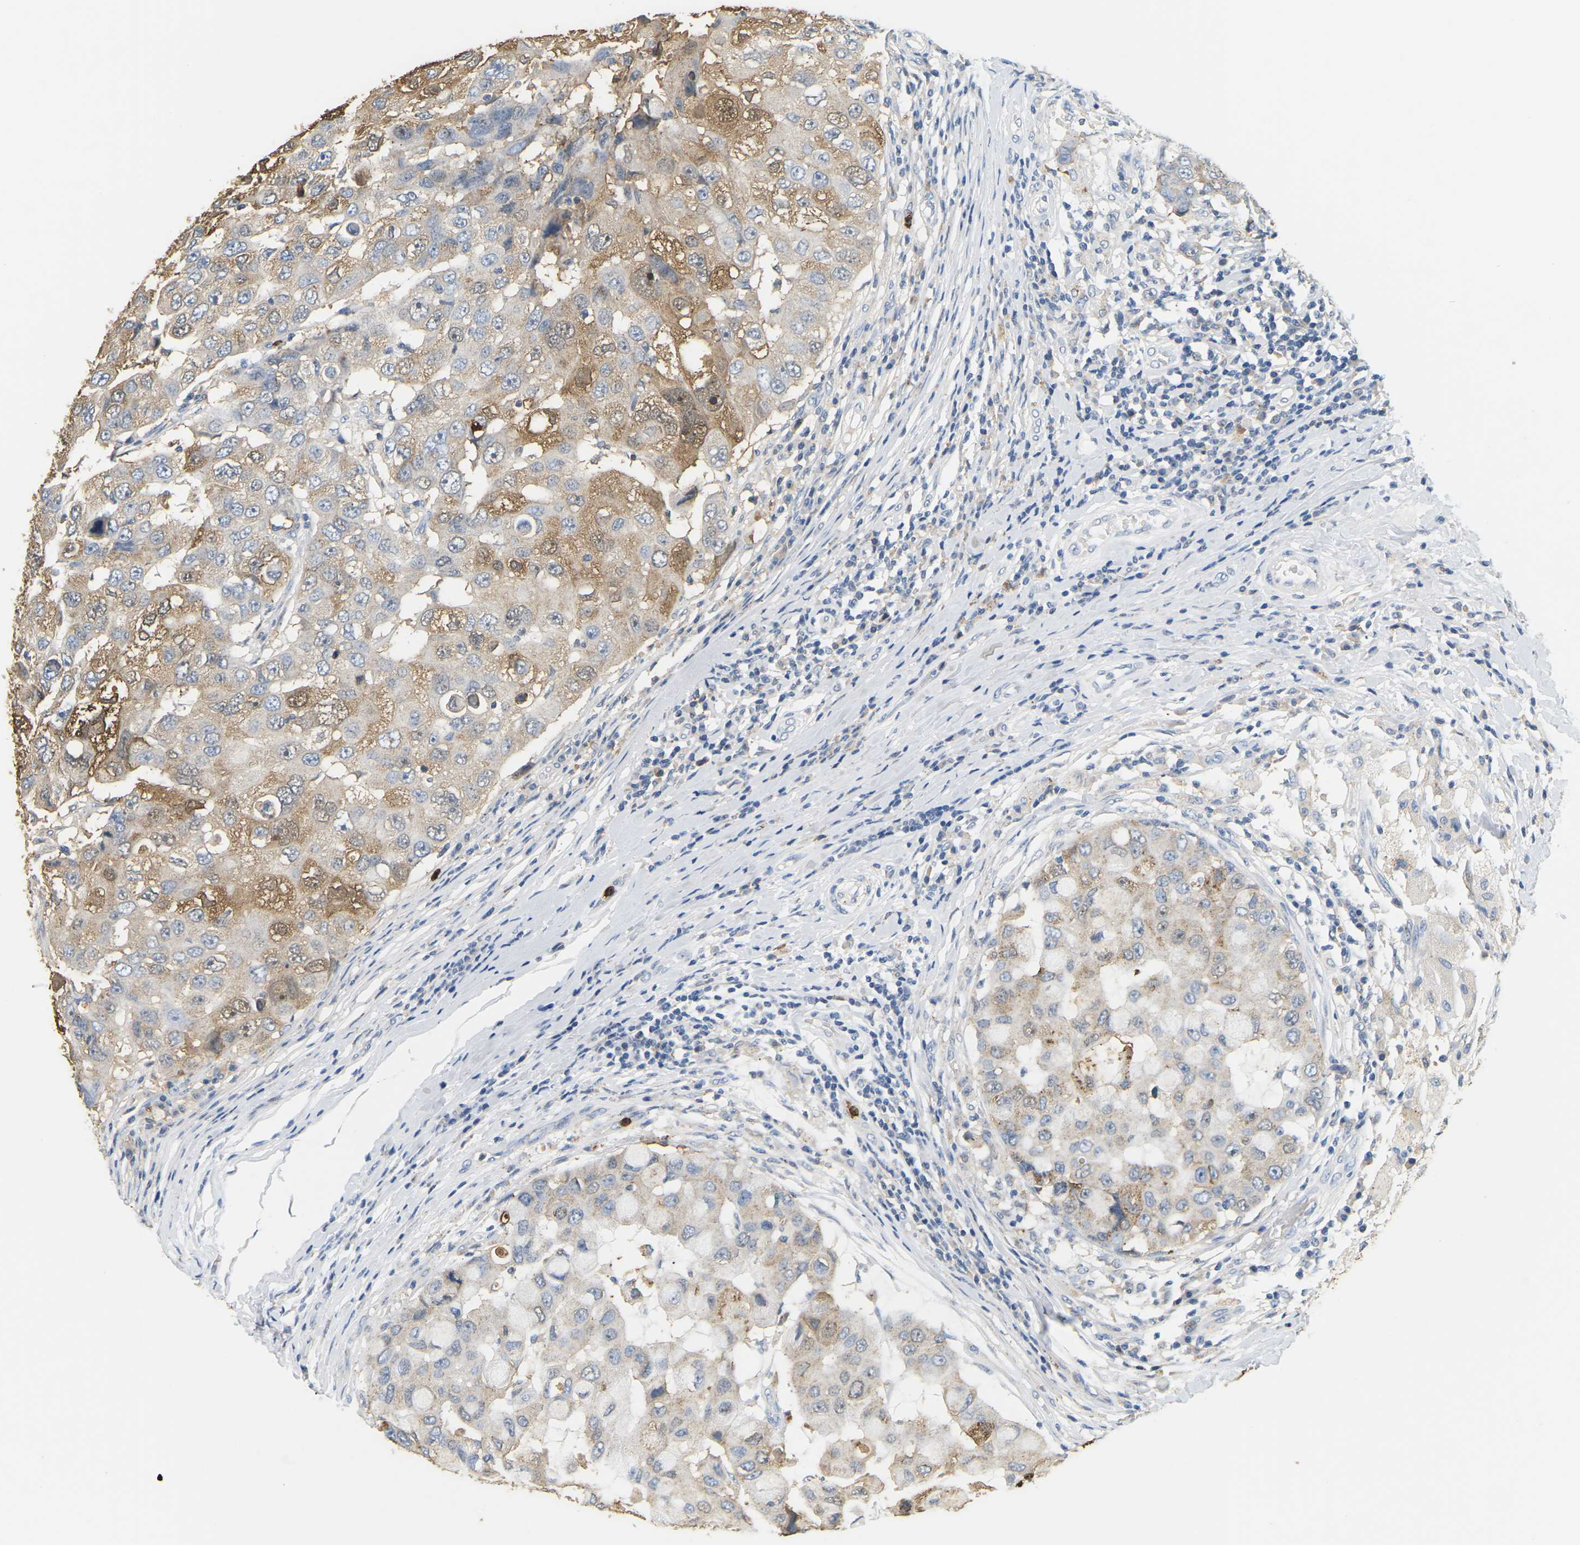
{"staining": {"intensity": "moderate", "quantity": "25%-75%", "location": "cytoplasmic/membranous"}, "tissue": "breast cancer", "cell_type": "Tumor cells", "image_type": "cancer", "snomed": [{"axis": "morphology", "description": "Duct carcinoma"}, {"axis": "topography", "description": "Breast"}], "caption": "A histopathology image showing moderate cytoplasmic/membranous positivity in approximately 25%-75% of tumor cells in breast cancer, as visualized by brown immunohistochemical staining.", "gene": "ADM", "patient": {"sex": "female", "age": 27}}